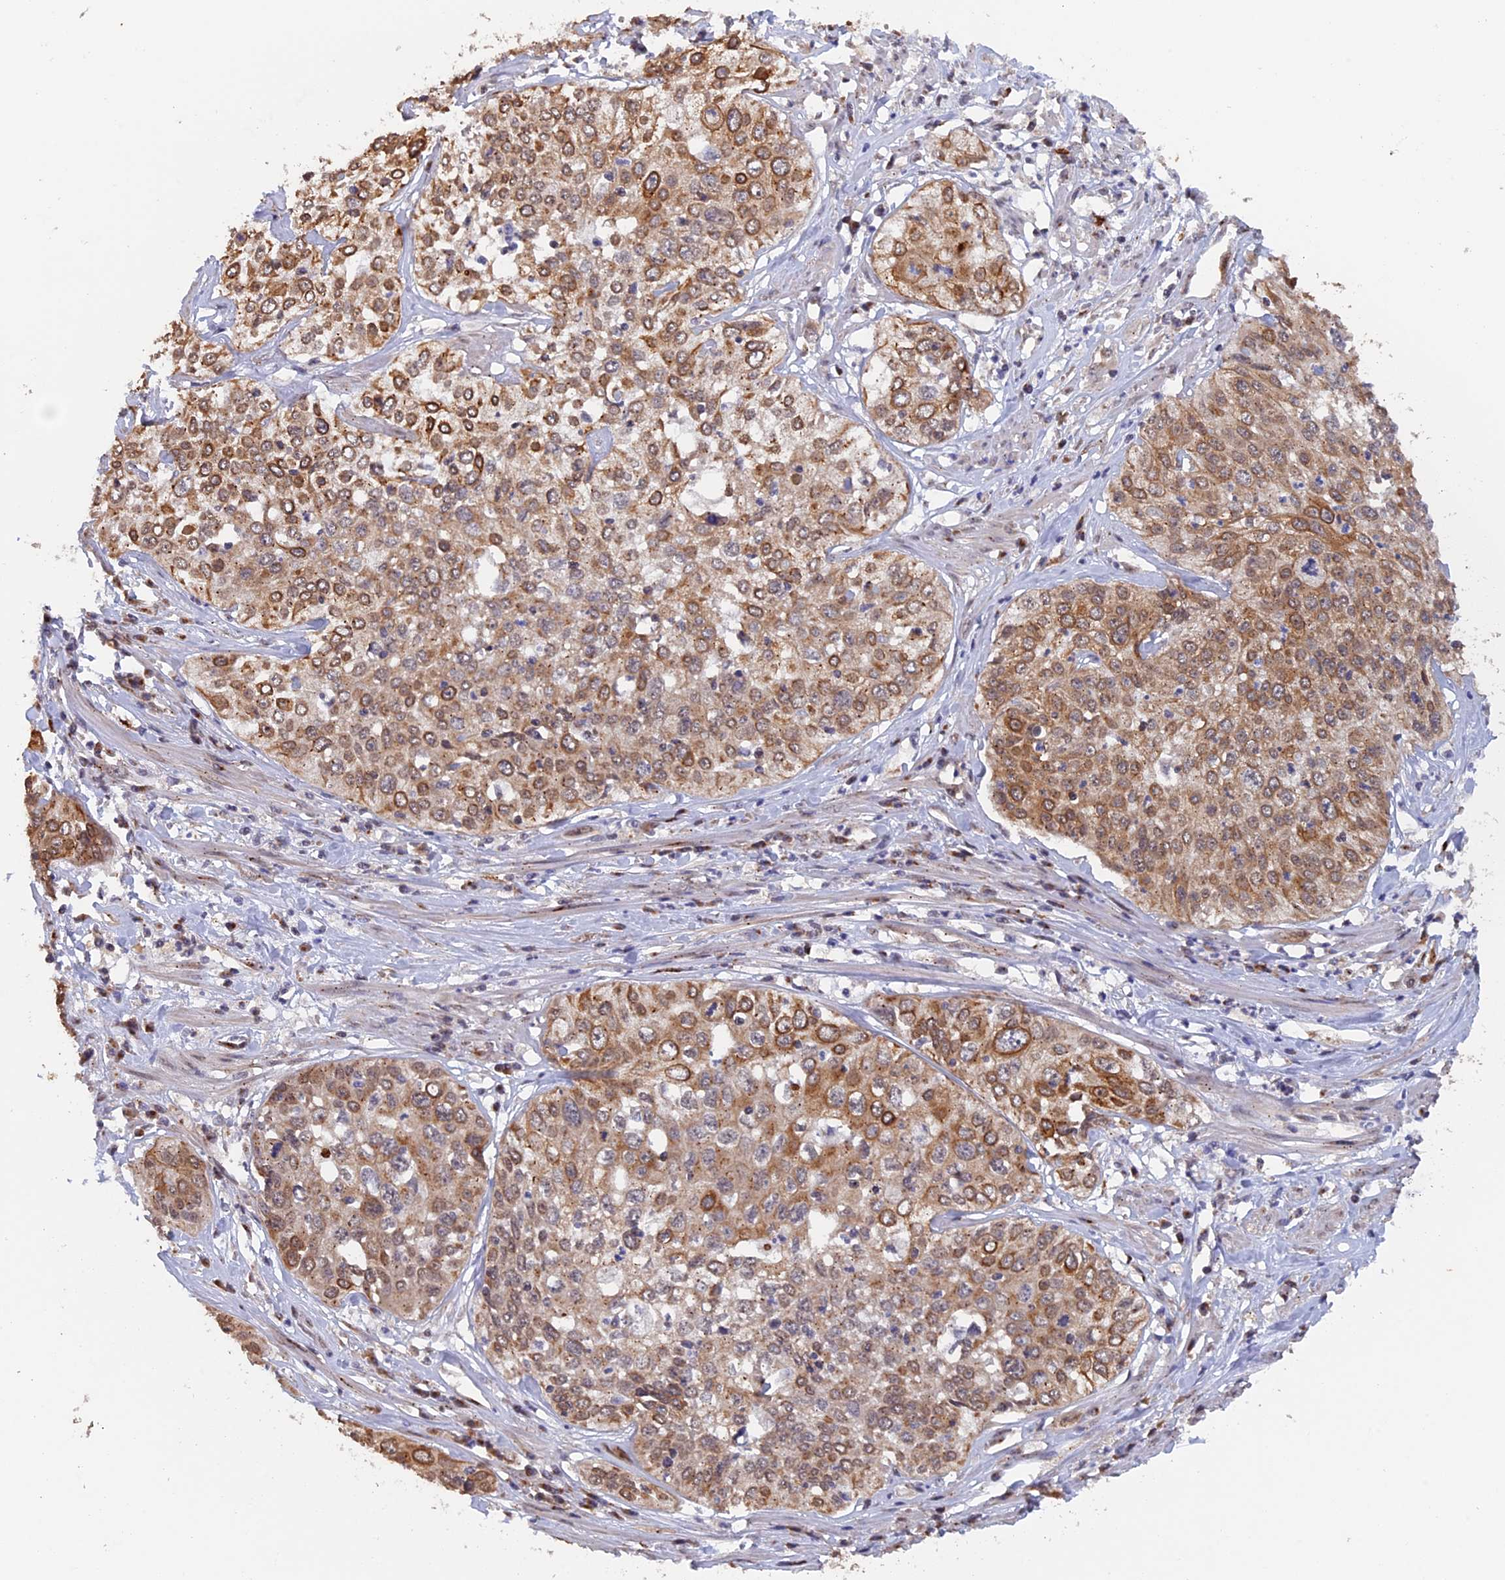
{"staining": {"intensity": "moderate", "quantity": ">75%", "location": "cytoplasmic/membranous,nuclear"}, "tissue": "cervical cancer", "cell_type": "Tumor cells", "image_type": "cancer", "snomed": [{"axis": "morphology", "description": "Squamous cell carcinoma, NOS"}, {"axis": "topography", "description": "Cervix"}], "caption": "Squamous cell carcinoma (cervical) was stained to show a protein in brown. There is medium levels of moderate cytoplasmic/membranous and nuclear expression in approximately >75% of tumor cells. Using DAB (brown) and hematoxylin (blue) stains, captured at high magnification using brightfield microscopy.", "gene": "PIGQ", "patient": {"sex": "female", "age": 31}}